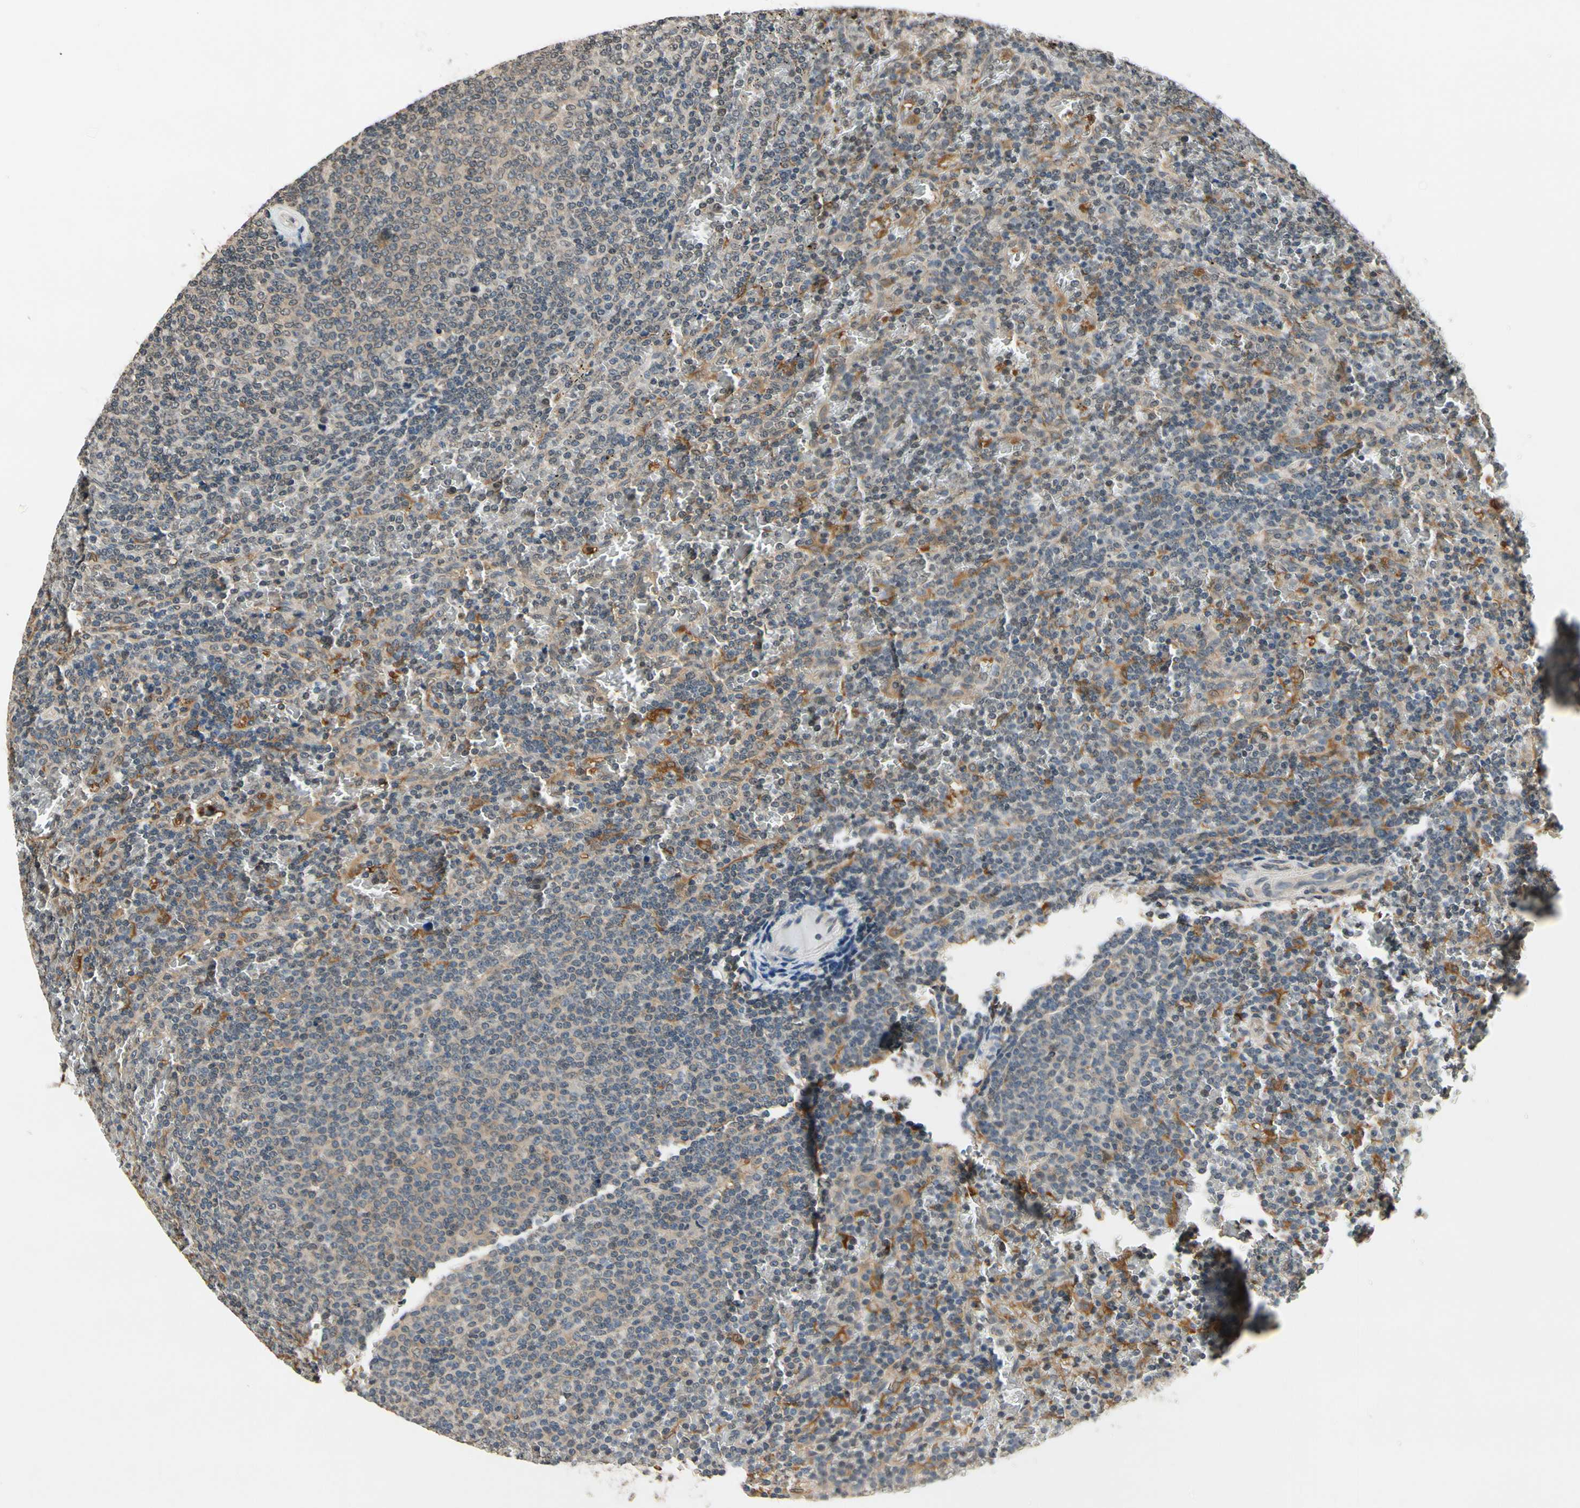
{"staining": {"intensity": "negative", "quantity": "none", "location": "none"}, "tissue": "lymphoma", "cell_type": "Tumor cells", "image_type": "cancer", "snomed": [{"axis": "morphology", "description": "Malignant lymphoma, non-Hodgkin's type, Low grade"}, {"axis": "topography", "description": "Spleen"}], "caption": "Lymphoma was stained to show a protein in brown. There is no significant staining in tumor cells.", "gene": "GCLC", "patient": {"sex": "female", "age": 77}}